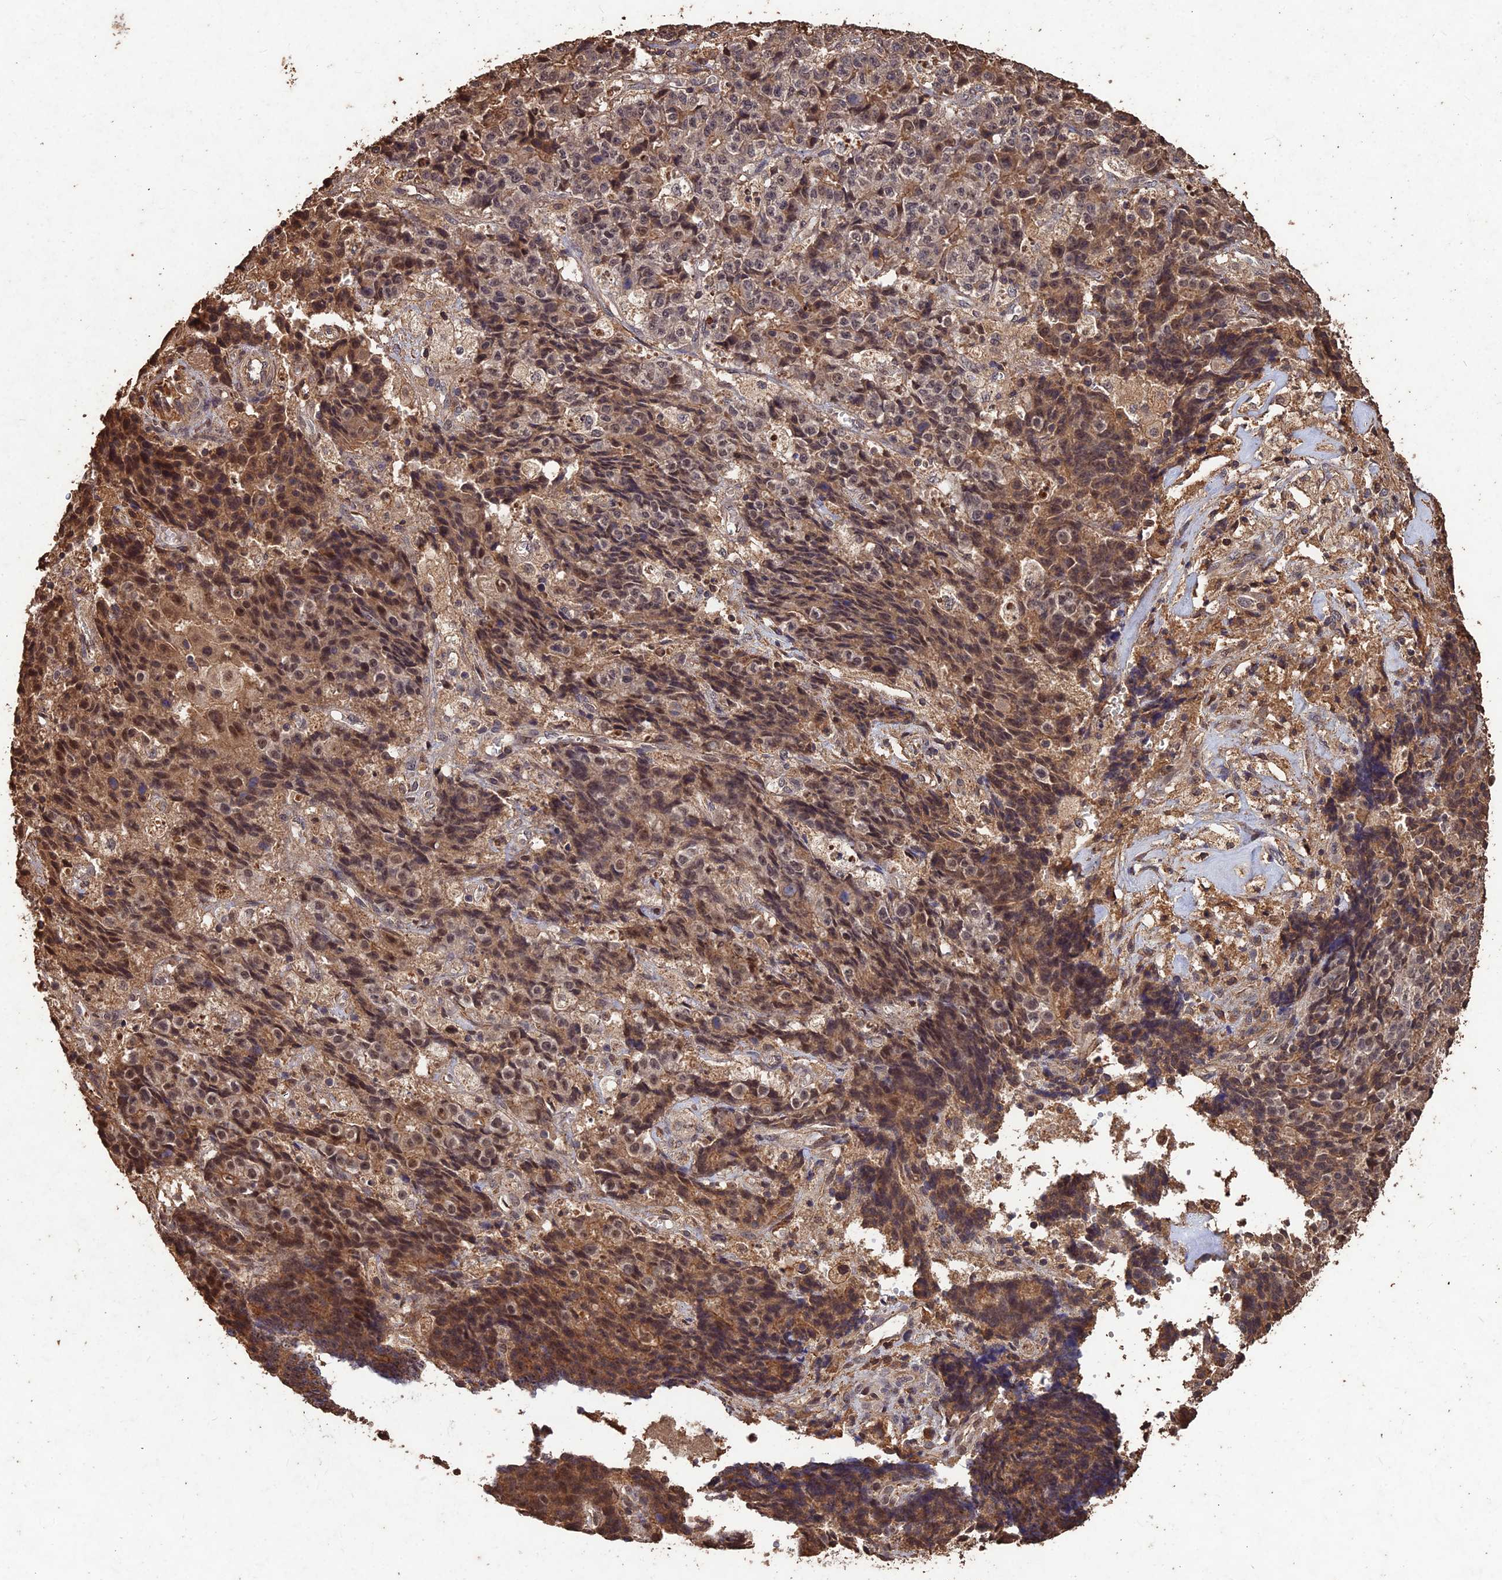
{"staining": {"intensity": "moderate", "quantity": "25%-75%", "location": "cytoplasmic/membranous,nuclear"}, "tissue": "ovarian cancer", "cell_type": "Tumor cells", "image_type": "cancer", "snomed": [{"axis": "morphology", "description": "Carcinoma, endometroid"}, {"axis": "topography", "description": "Ovary"}], "caption": "IHC micrograph of endometroid carcinoma (ovarian) stained for a protein (brown), which reveals medium levels of moderate cytoplasmic/membranous and nuclear staining in about 25%-75% of tumor cells.", "gene": "SYMPK", "patient": {"sex": "female", "age": 42}}